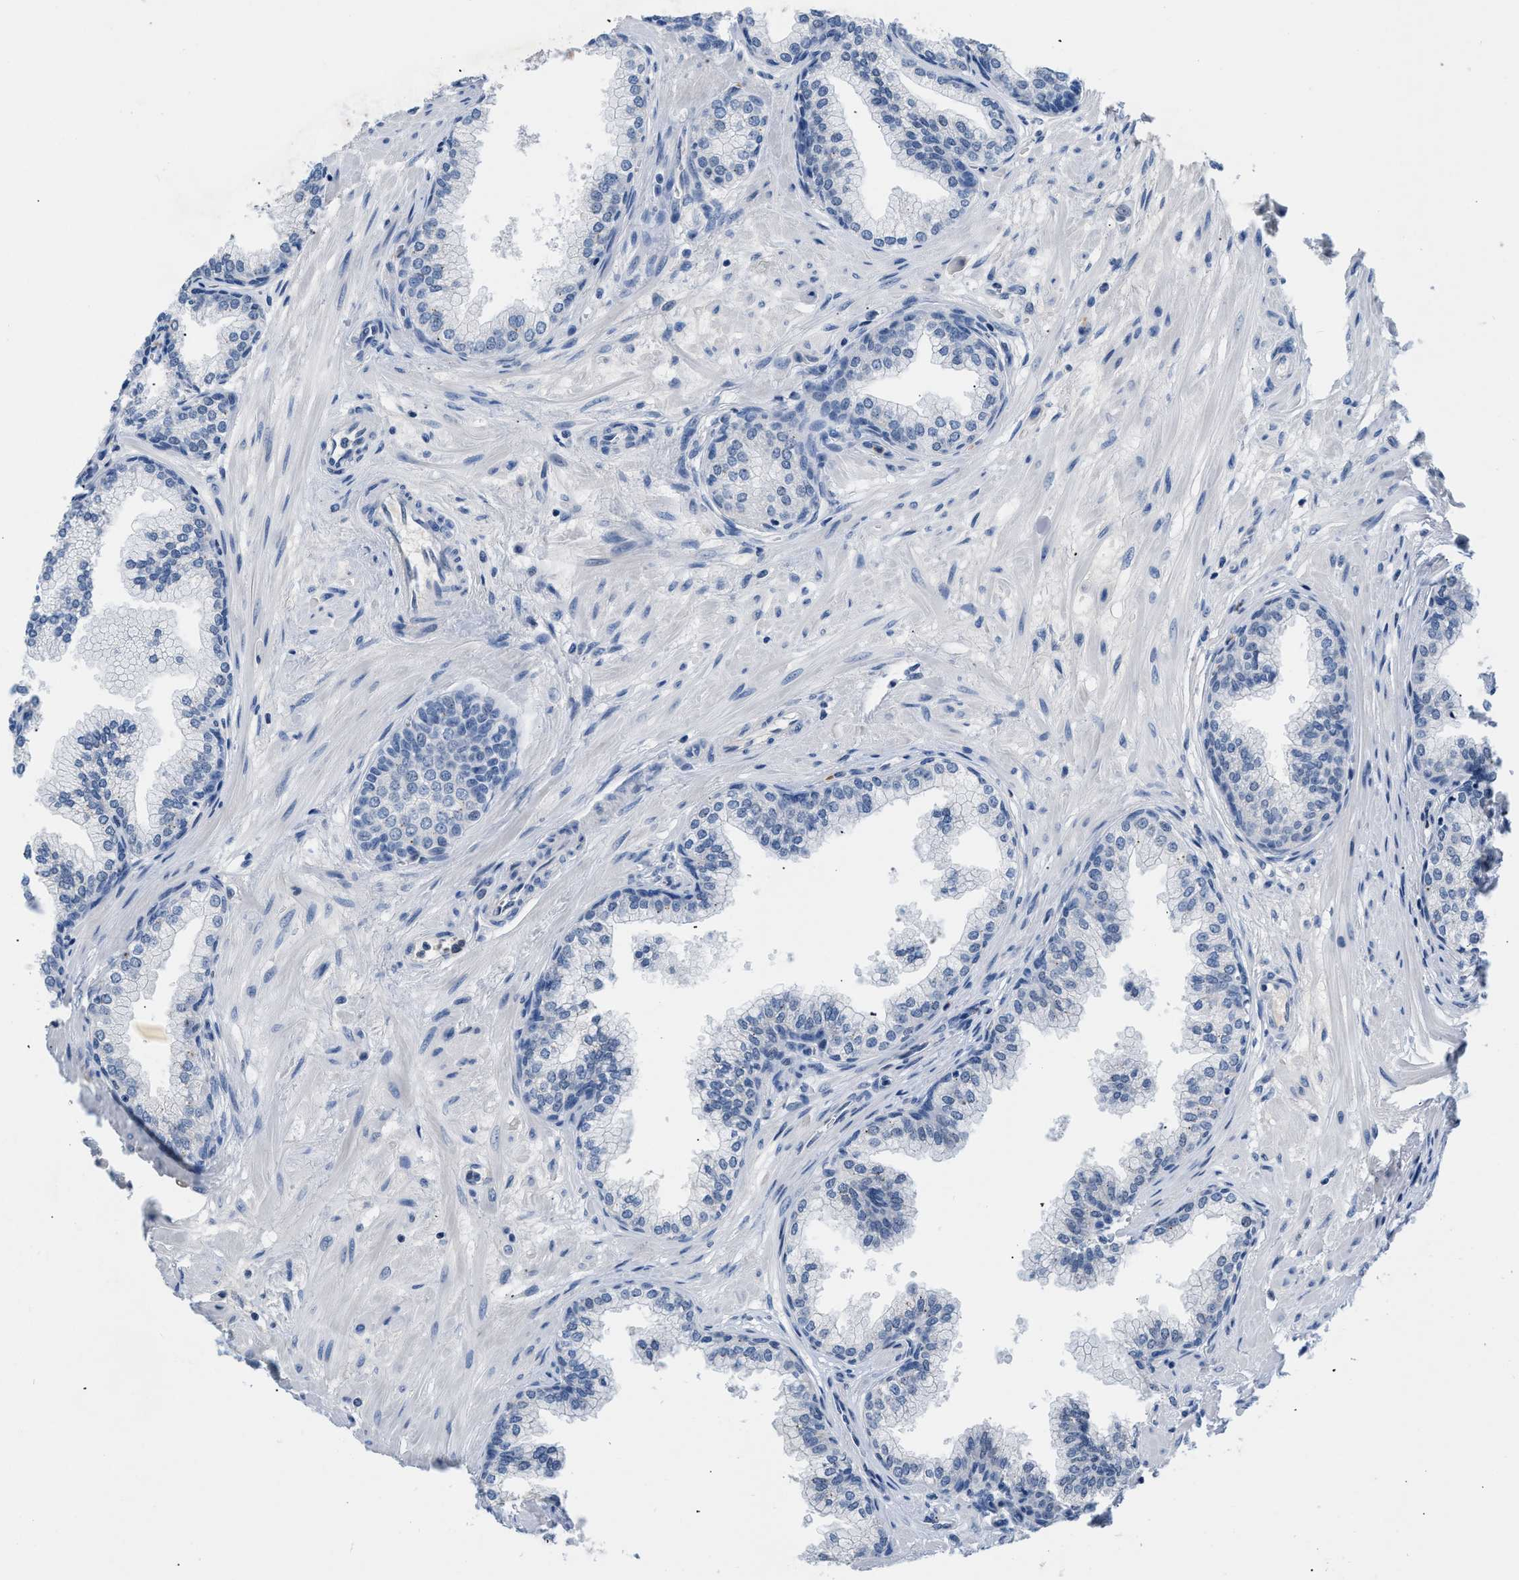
{"staining": {"intensity": "negative", "quantity": "none", "location": "none"}, "tissue": "prostate", "cell_type": "Glandular cells", "image_type": "normal", "snomed": [{"axis": "morphology", "description": "Normal tissue, NOS"}, {"axis": "morphology", "description": "Urothelial carcinoma, Low grade"}, {"axis": "topography", "description": "Urinary bladder"}, {"axis": "topography", "description": "Prostate"}], "caption": "Immunohistochemical staining of normal prostate demonstrates no significant positivity in glandular cells.", "gene": "BOLL", "patient": {"sex": "male", "age": 60}}